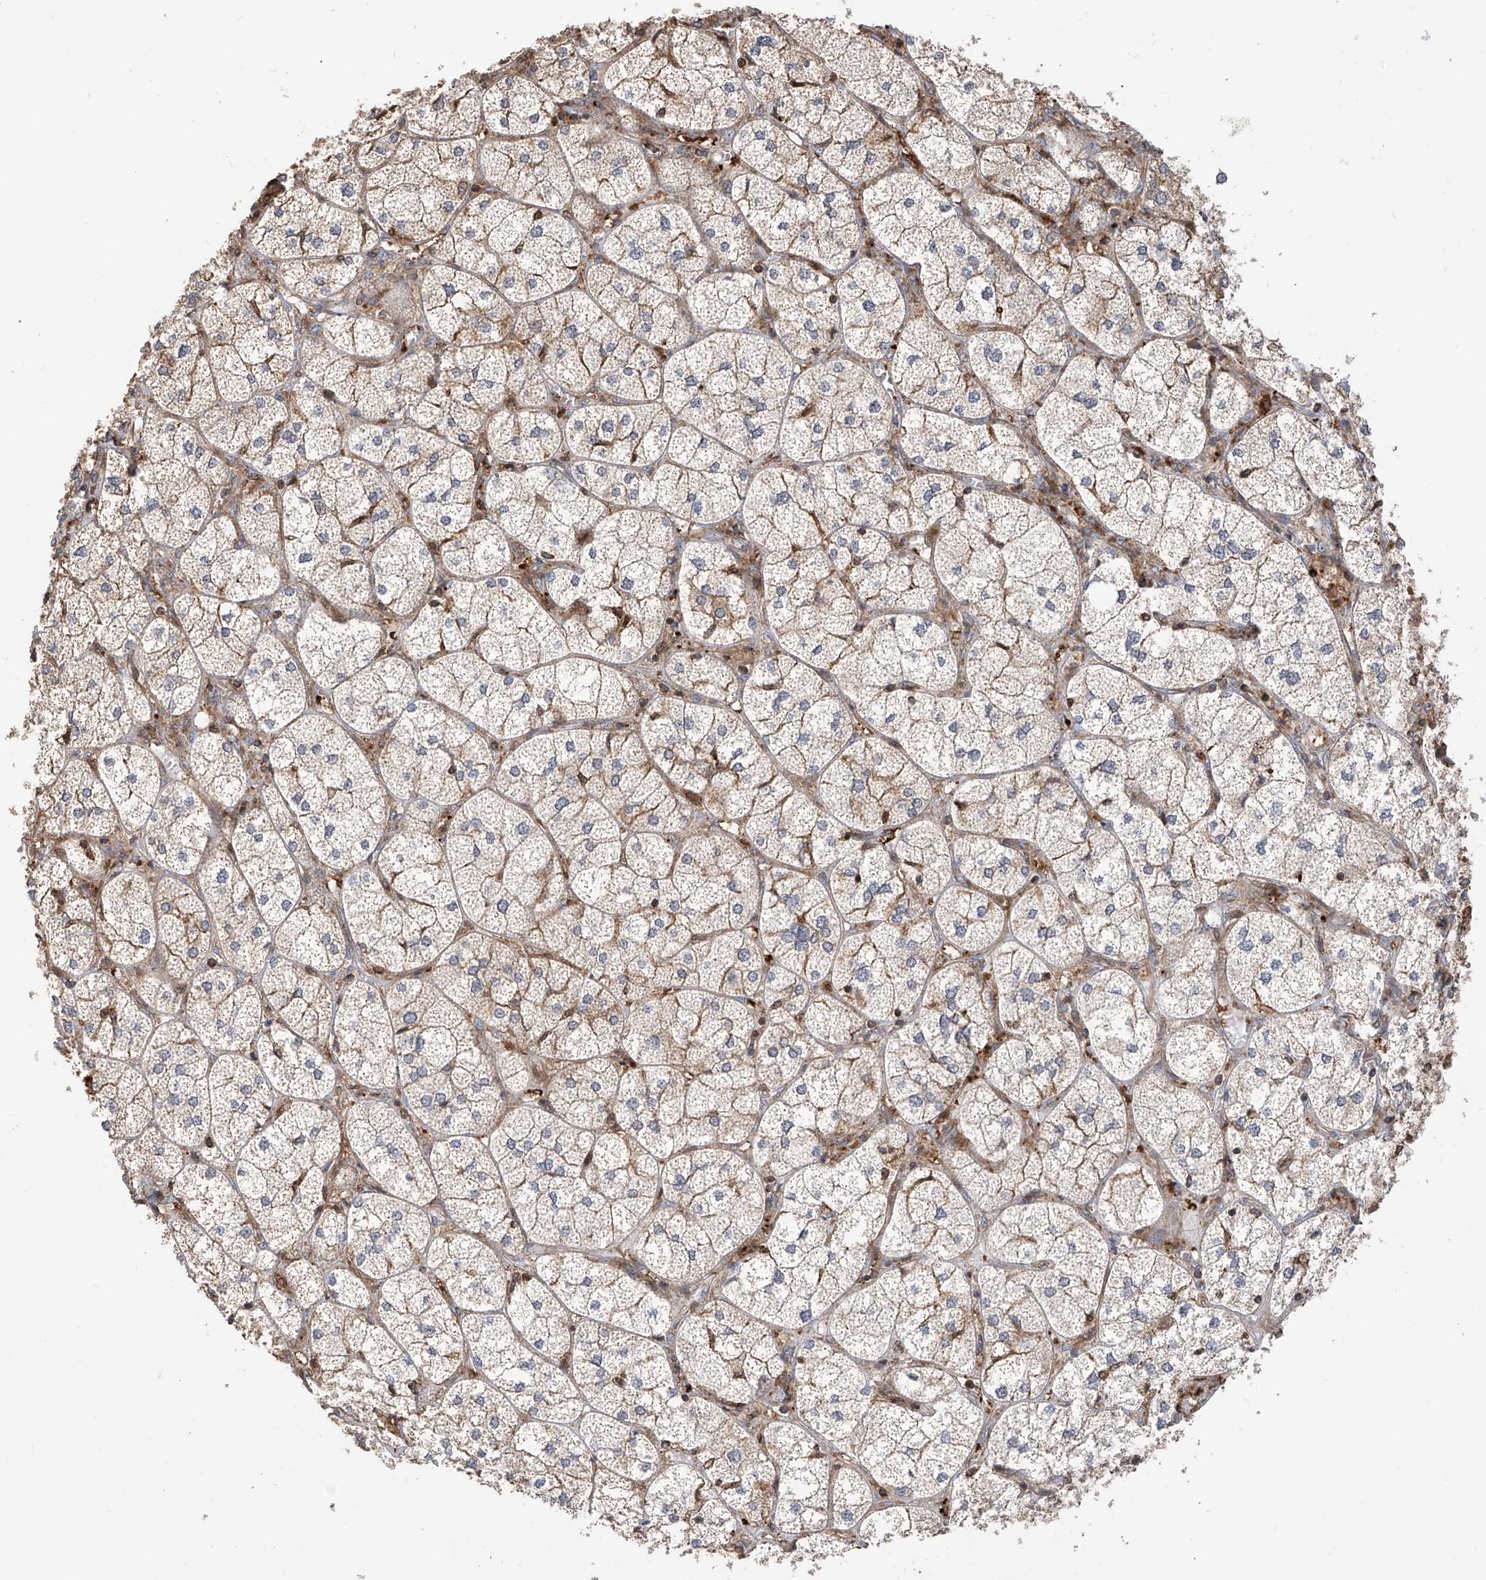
{"staining": {"intensity": "moderate", "quantity": "25%-75%", "location": "cytoplasmic/membranous"}, "tissue": "adrenal gland", "cell_type": "Glandular cells", "image_type": "normal", "snomed": [{"axis": "morphology", "description": "Normal tissue, NOS"}, {"axis": "topography", "description": "Adrenal gland"}], "caption": "The photomicrograph displays staining of normal adrenal gland, revealing moderate cytoplasmic/membranous protein expression (brown color) within glandular cells.", "gene": "ATAD2B", "patient": {"sex": "female", "age": 61}}